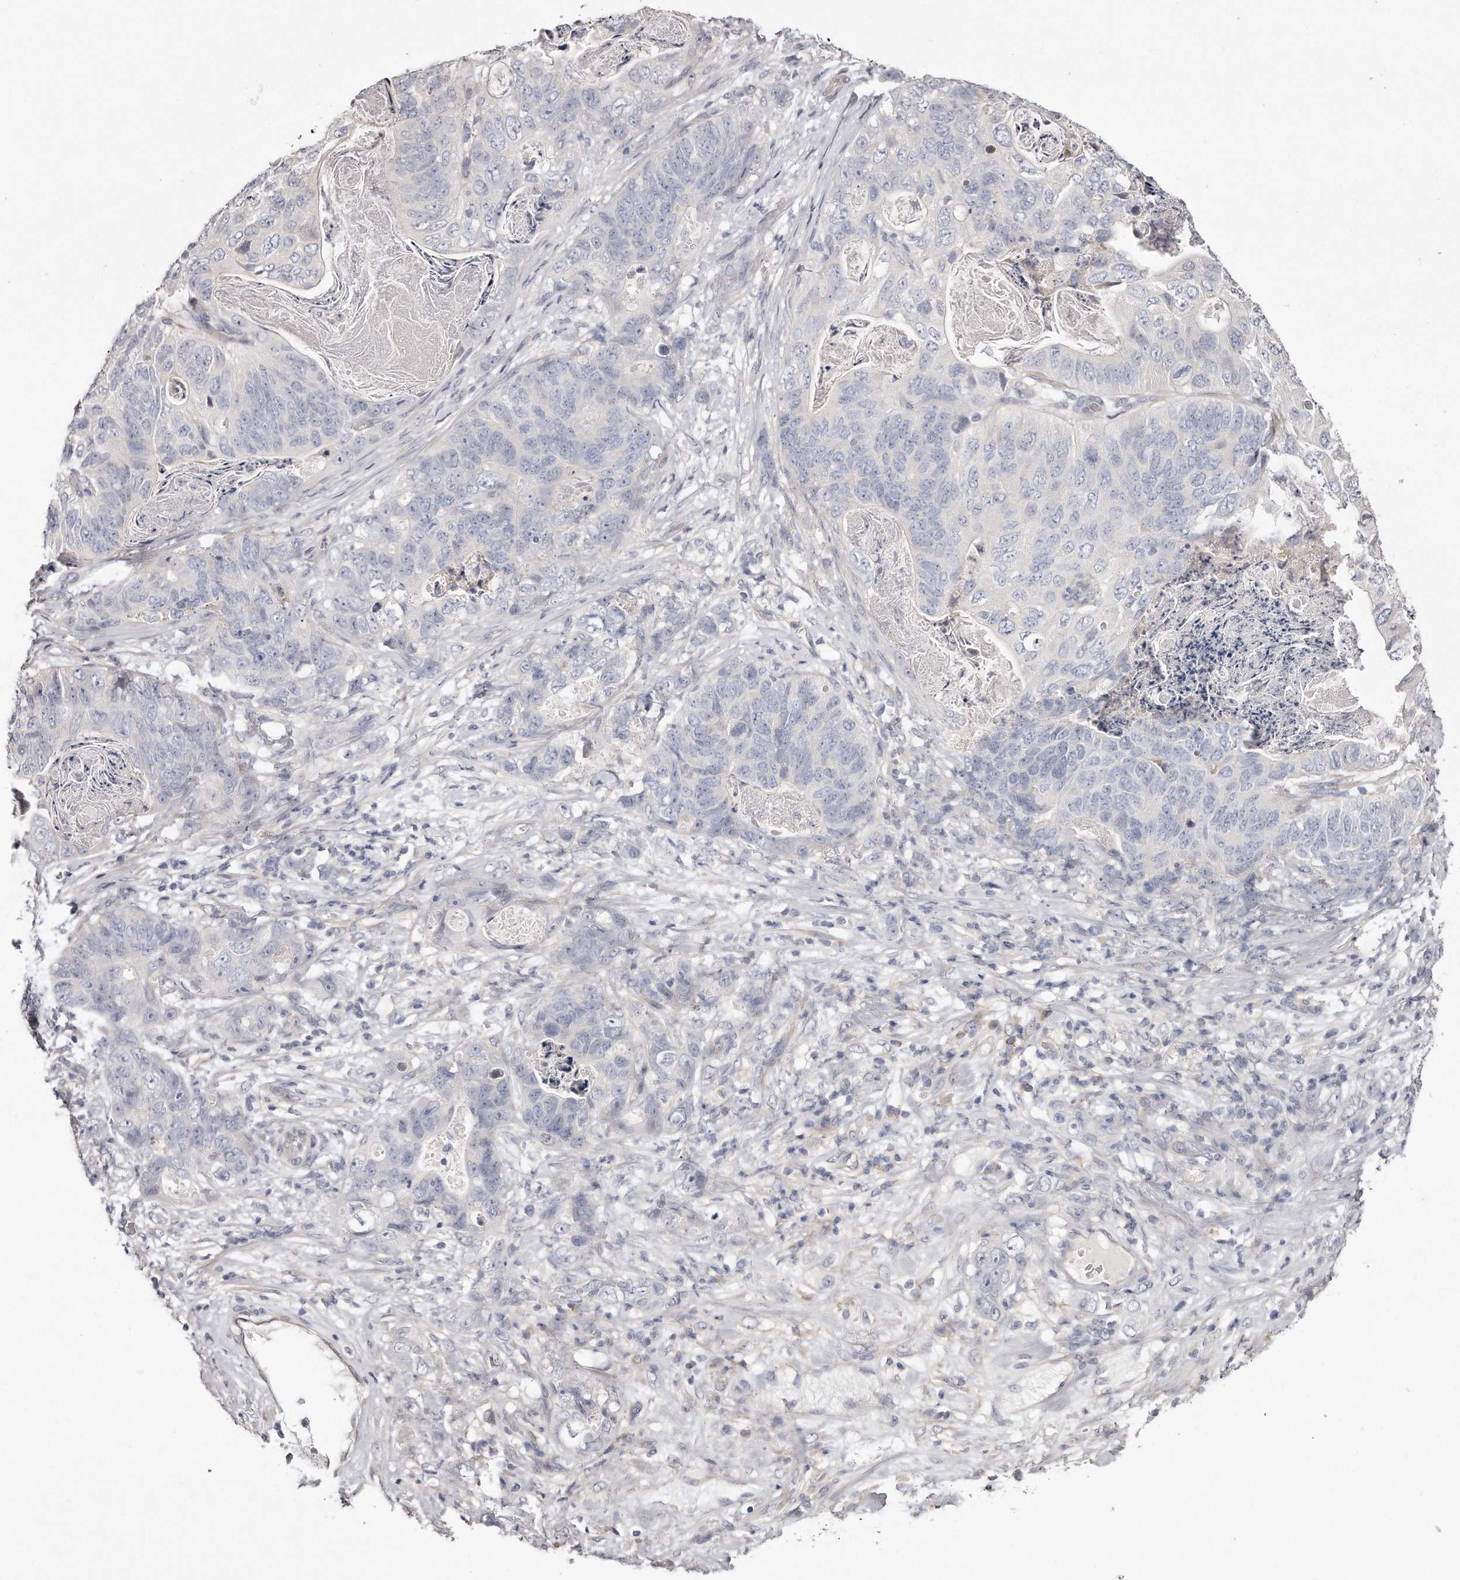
{"staining": {"intensity": "negative", "quantity": "none", "location": "none"}, "tissue": "stomach cancer", "cell_type": "Tumor cells", "image_type": "cancer", "snomed": [{"axis": "morphology", "description": "Normal tissue, NOS"}, {"axis": "morphology", "description": "Adenocarcinoma, NOS"}, {"axis": "topography", "description": "Stomach"}], "caption": "High power microscopy photomicrograph of an IHC micrograph of stomach cancer, revealing no significant positivity in tumor cells.", "gene": "TTLL4", "patient": {"sex": "female", "age": 89}}